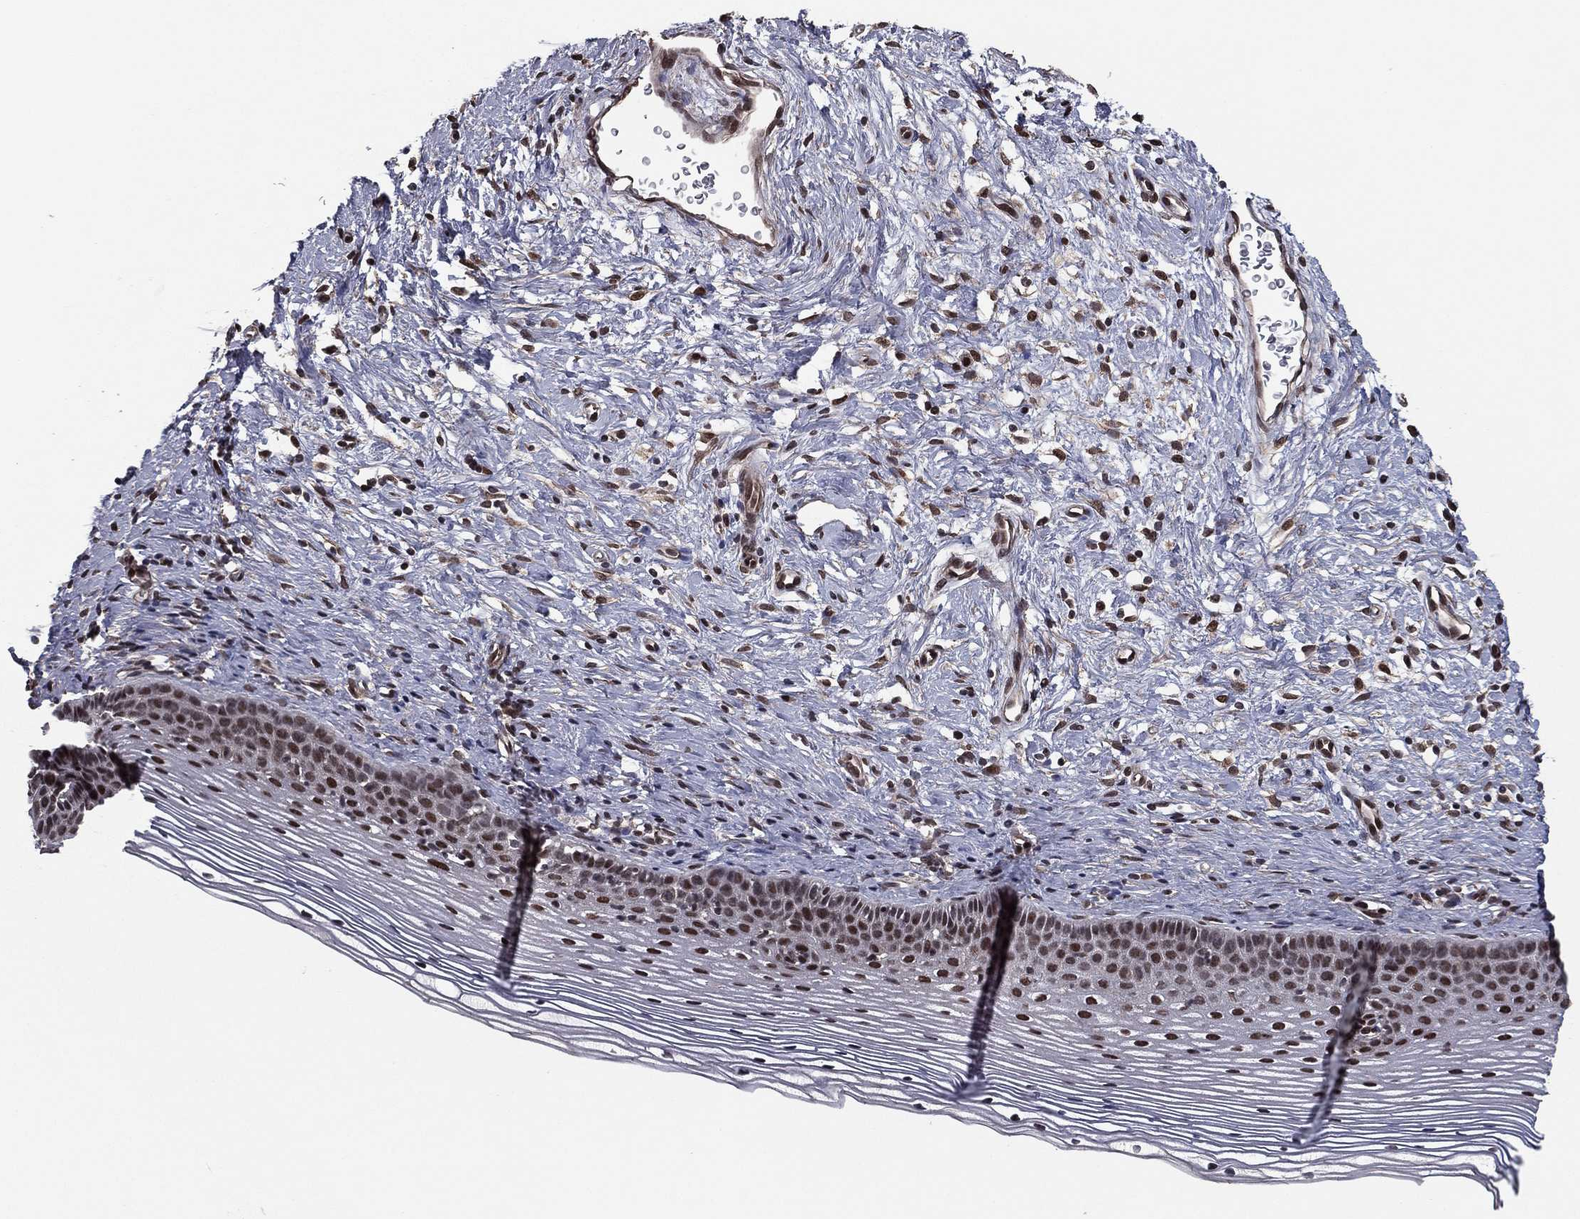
{"staining": {"intensity": "strong", "quantity": "<25%", "location": "nuclear"}, "tissue": "cervix", "cell_type": "Squamous epithelial cells", "image_type": "normal", "snomed": [{"axis": "morphology", "description": "Normal tissue, NOS"}, {"axis": "topography", "description": "Cervix"}], "caption": "Squamous epithelial cells show medium levels of strong nuclear positivity in approximately <25% of cells in unremarkable human cervix.", "gene": "RARB", "patient": {"sex": "female", "age": 39}}